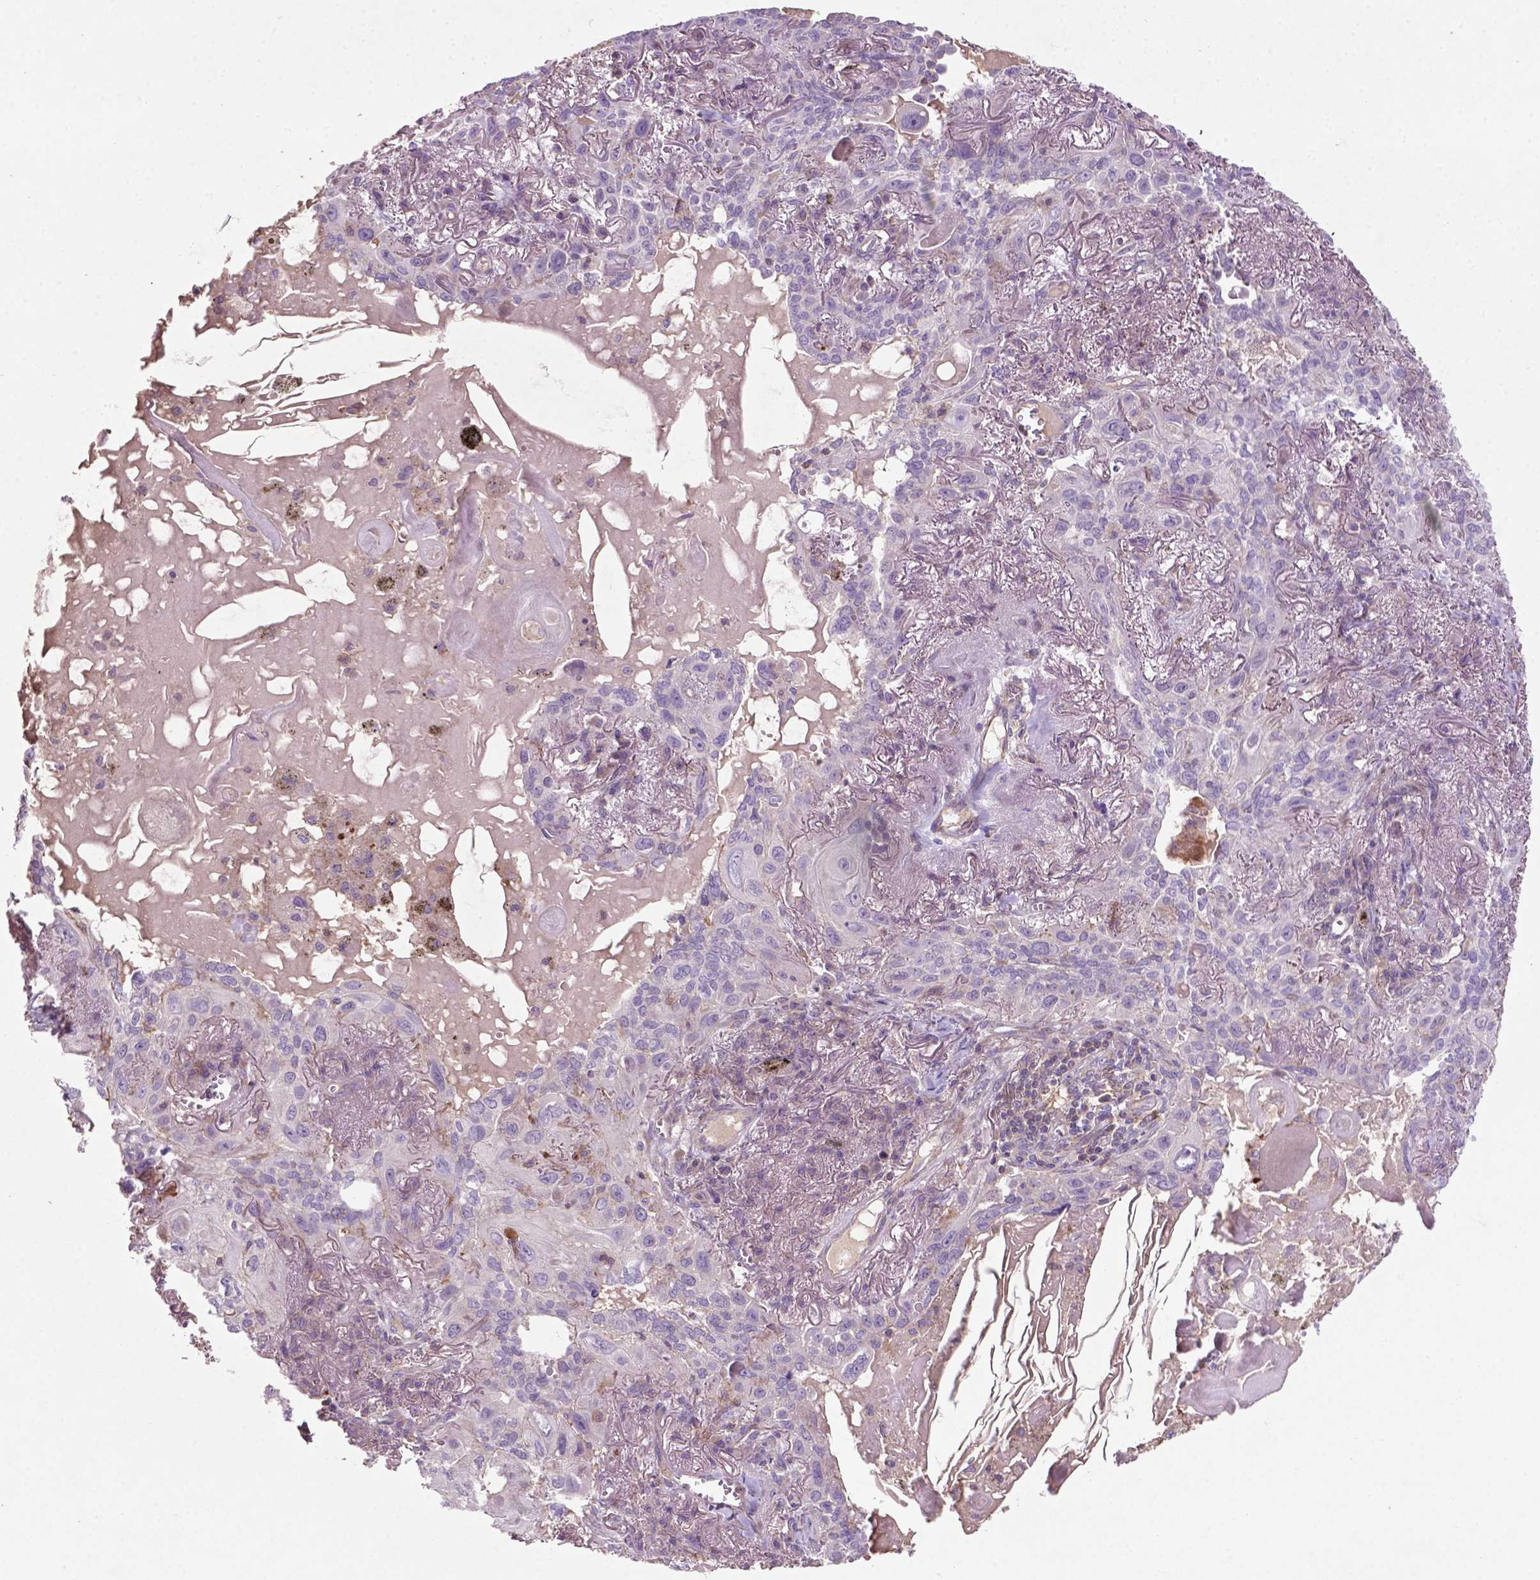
{"staining": {"intensity": "negative", "quantity": "none", "location": "none"}, "tissue": "lung cancer", "cell_type": "Tumor cells", "image_type": "cancer", "snomed": [{"axis": "morphology", "description": "Squamous cell carcinoma, NOS"}, {"axis": "topography", "description": "Lung"}], "caption": "A high-resolution micrograph shows immunohistochemistry (IHC) staining of lung squamous cell carcinoma, which displays no significant positivity in tumor cells.", "gene": "BMP4", "patient": {"sex": "male", "age": 79}}